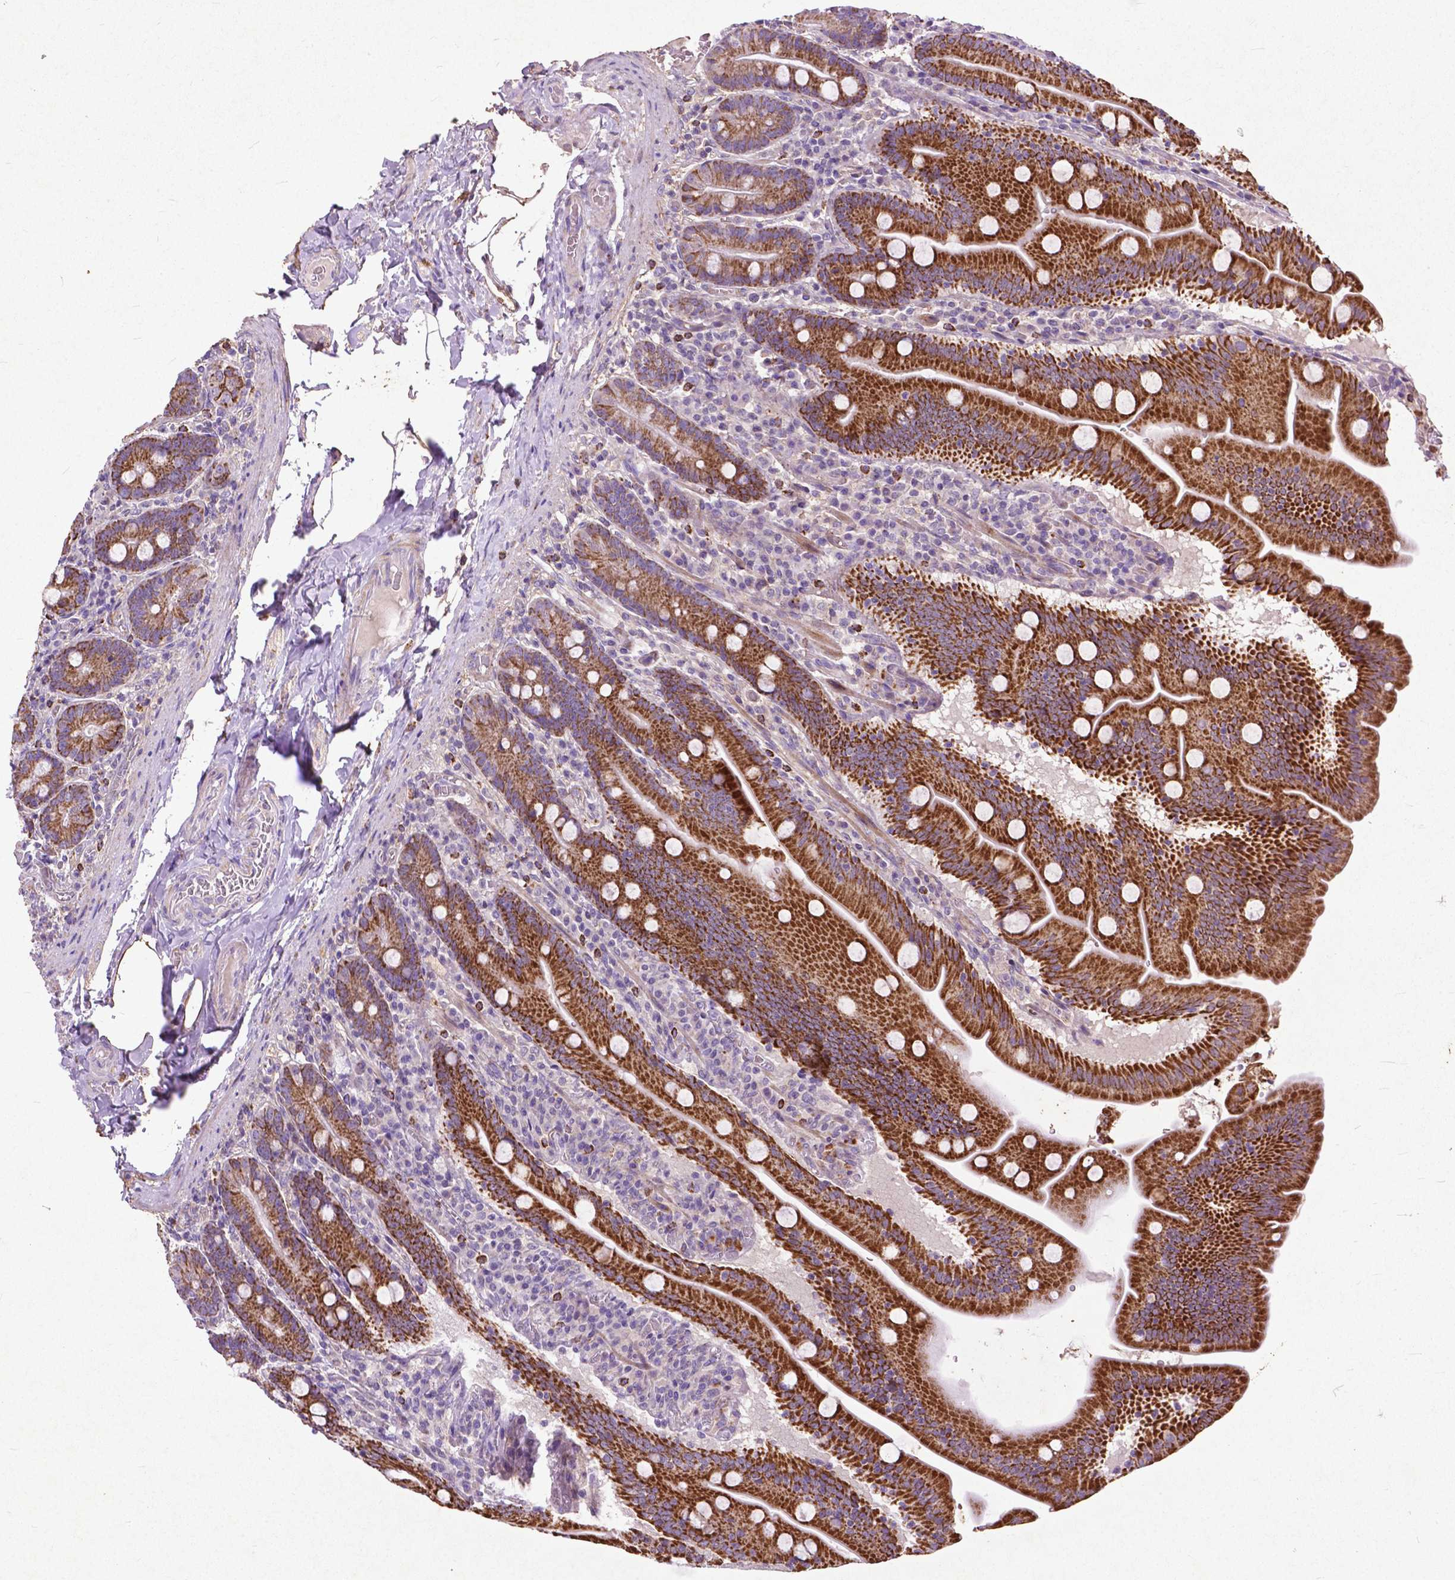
{"staining": {"intensity": "strong", "quantity": ">75%", "location": "cytoplasmic/membranous"}, "tissue": "small intestine", "cell_type": "Glandular cells", "image_type": "normal", "snomed": [{"axis": "morphology", "description": "Normal tissue, NOS"}, {"axis": "topography", "description": "Small intestine"}], "caption": "This image reveals immunohistochemistry staining of unremarkable human small intestine, with high strong cytoplasmic/membranous expression in about >75% of glandular cells.", "gene": "THEGL", "patient": {"sex": "male", "age": 37}}